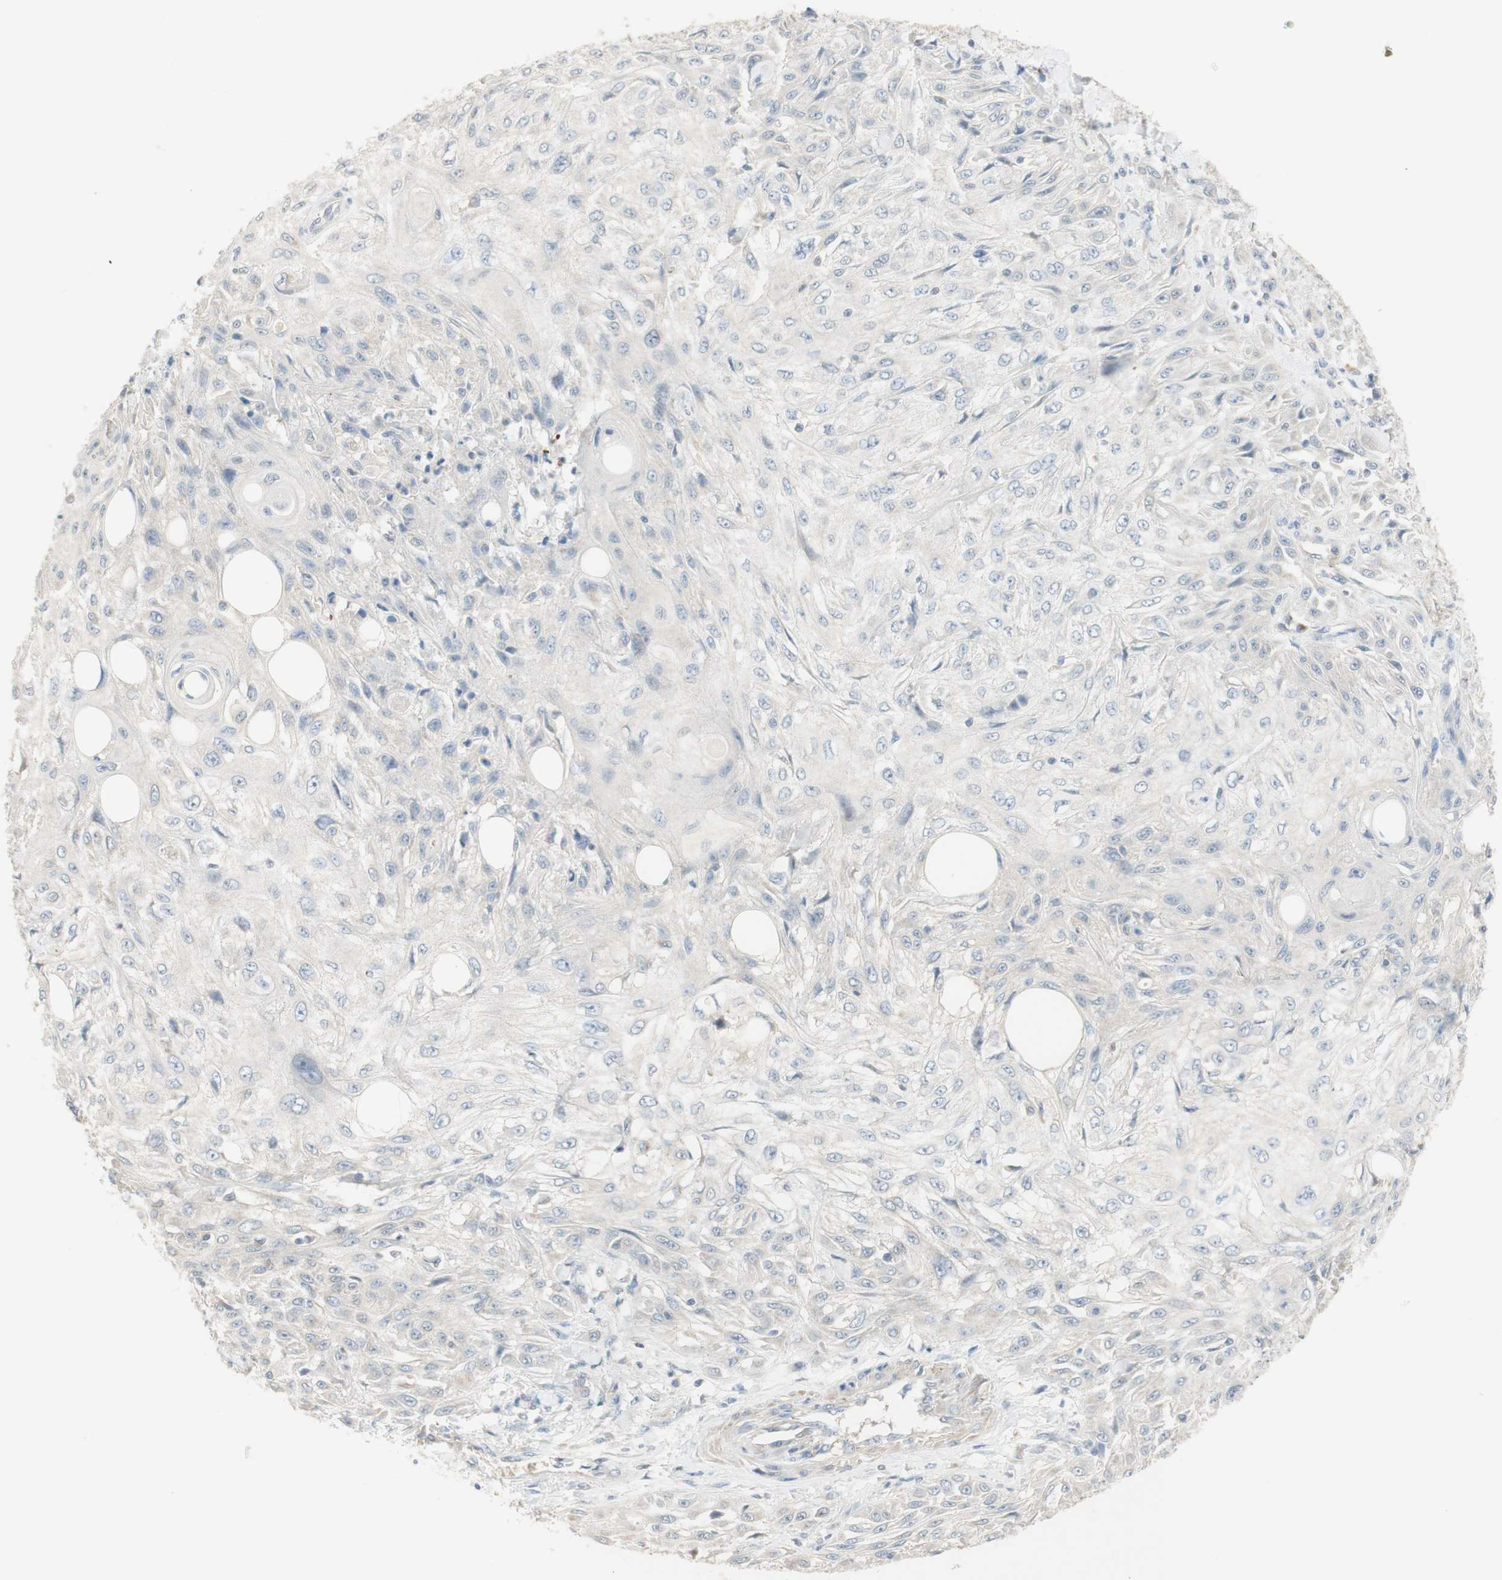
{"staining": {"intensity": "negative", "quantity": "none", "location": "none"}, "tissue": "skin cancer", "cell_type": "Tumor cells", "image_type": "cancer", "snomed": [{"axis": "morphology", "description": "Squamous cell carcinoma, NOS"}, {"axis": "topography", "description": "Skin"}], "caption": "Immunohistochemical staining of human squamous cell carcinoma (skin) demonstrates no significant expression in tumor cells.", "gene": "MANEA", "patient": {"sex": "male", "age": 75}}